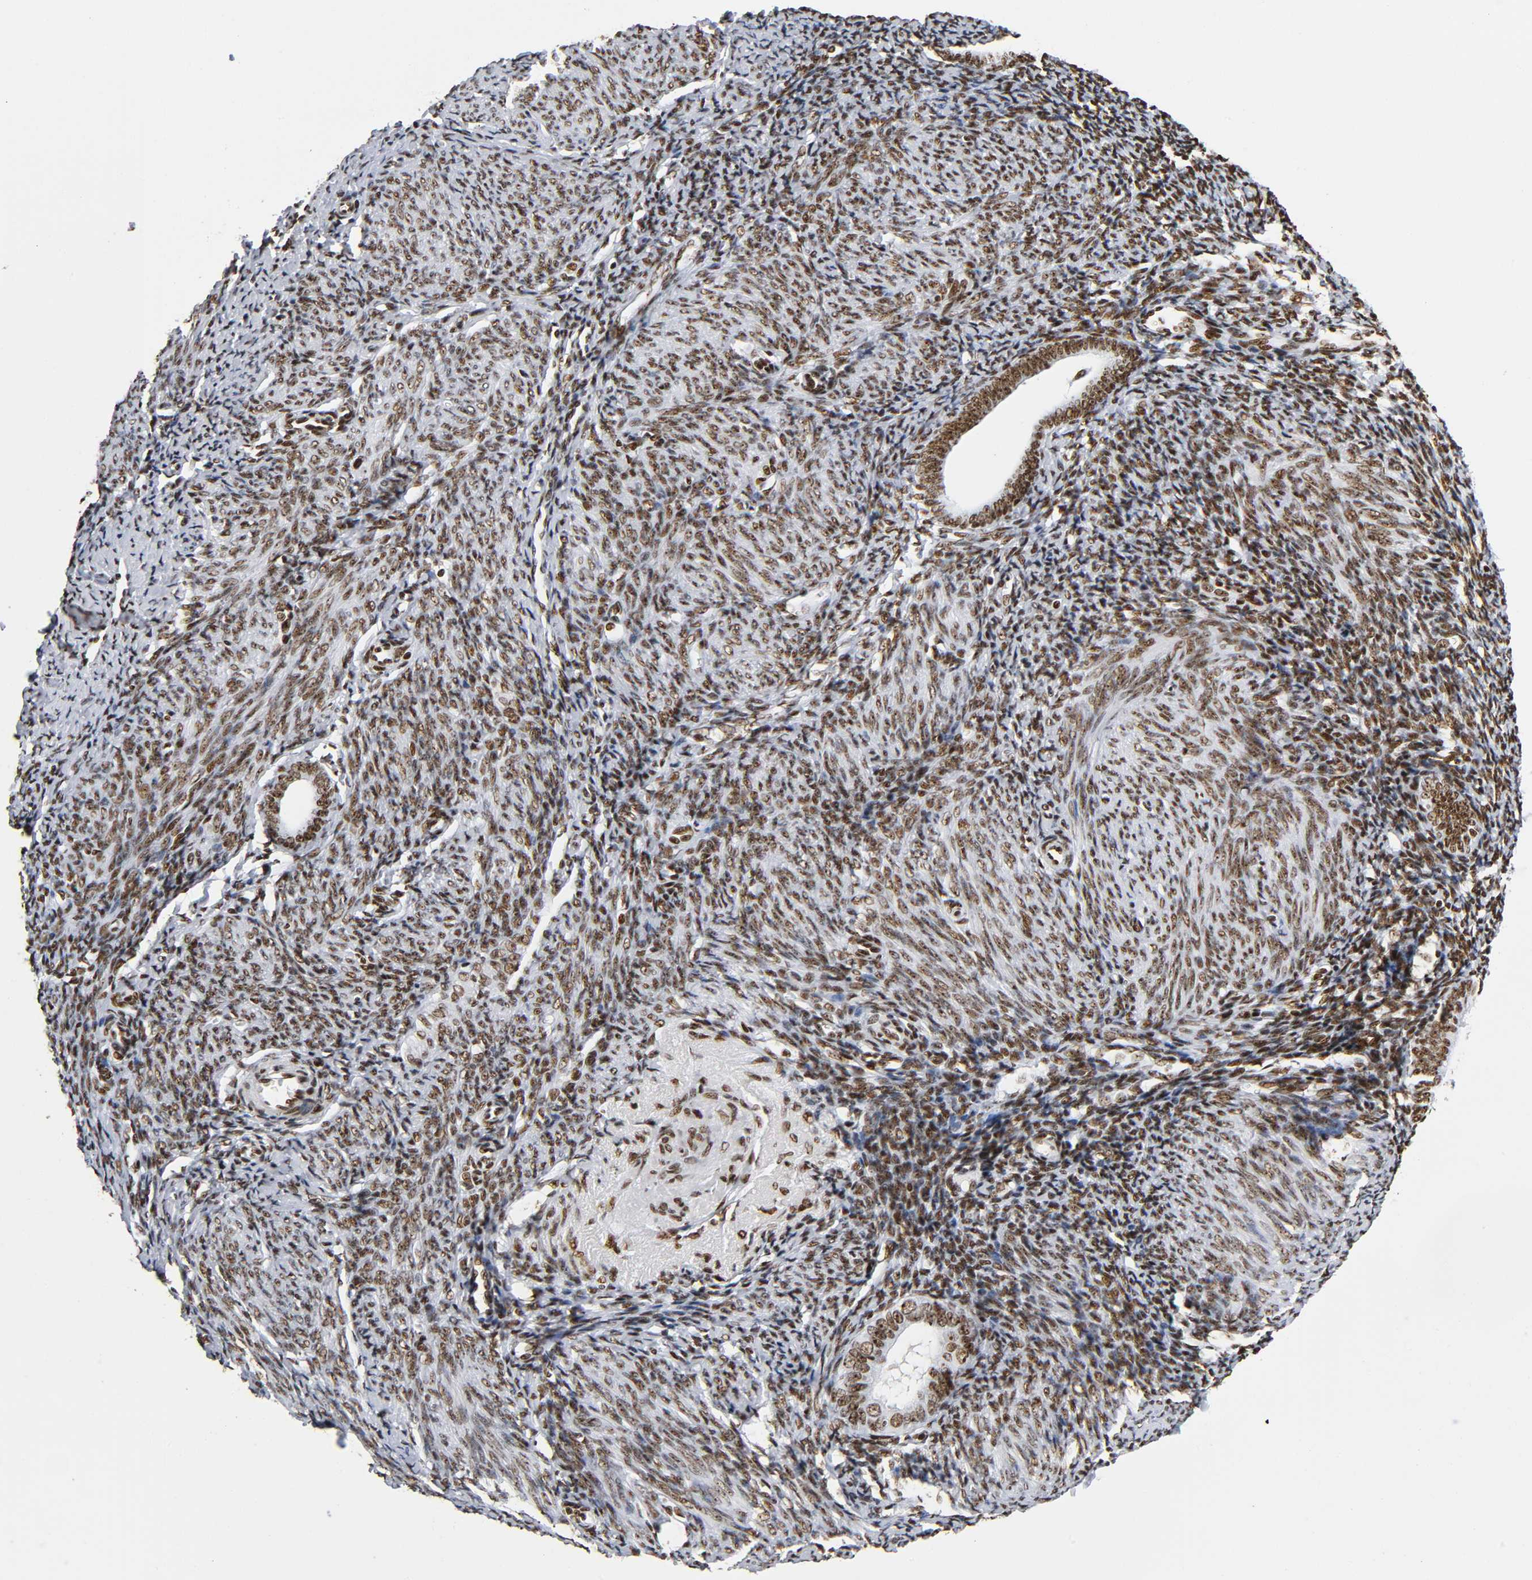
{"staining": {"intensity": "moderate", "quantity": ">75%", "location": "nuclear"}, "tissue": "endometrium", "cell_type": "Cells in endometrial stroma", "image_type": "normal", "snomed": [{"axis": "morphology", "description": "Normal tissue, NOS"}, {"axis": "topography", "description": "Endometrium"}], "caption": "Immunohistochemical staining of unremarkable endometrium demonstrates medium levels of moderate nuclear expression in approximately >75% of cells in endometrial stroma.", "gene": "UBTF", "patient": {"sex": "female", "age": 57}}